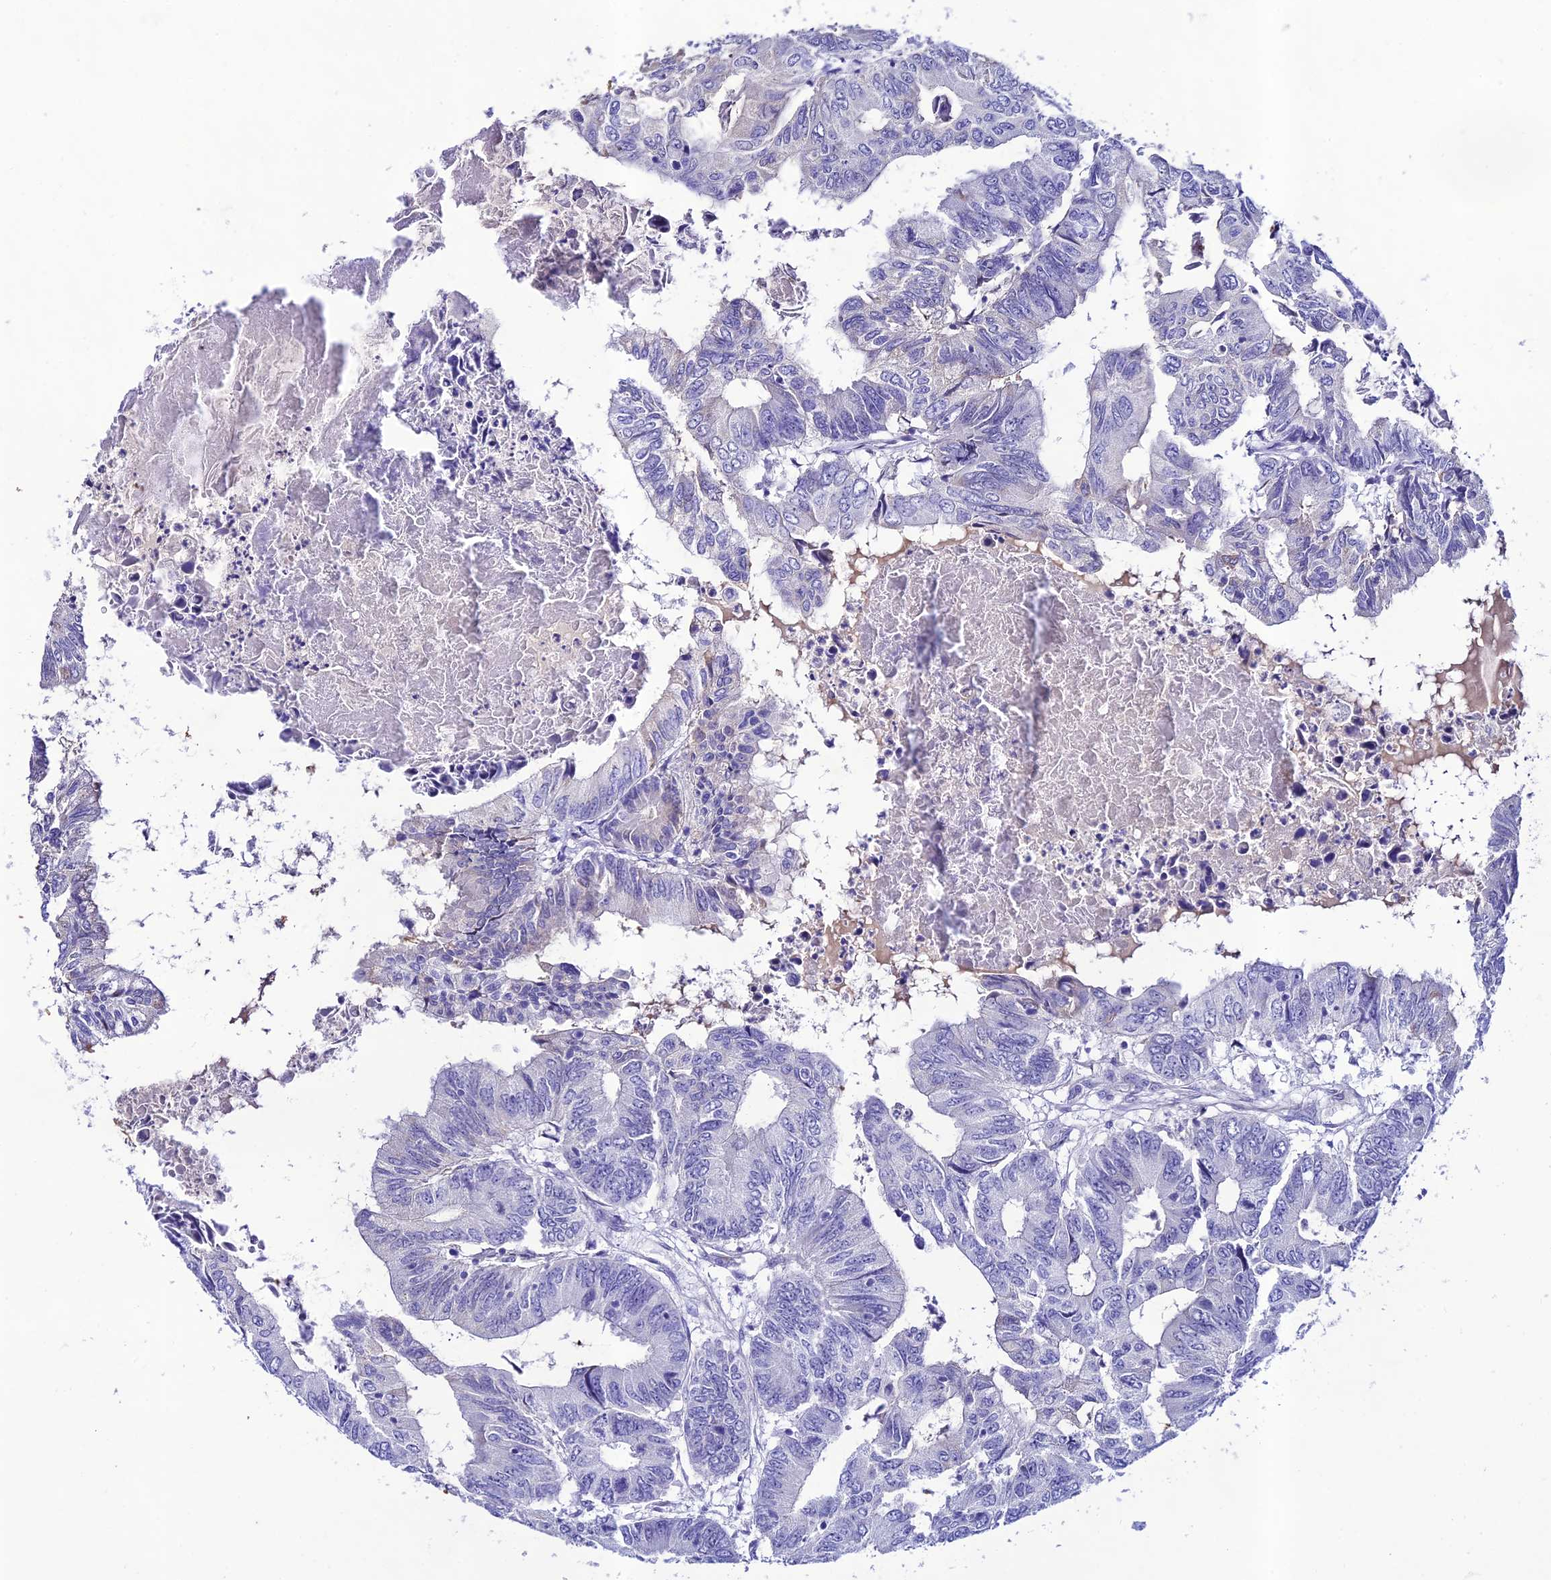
{"staining": {"intensity": "negative", "quantity": "none", "location": "none"}, "tissue": "colorectal cancer", "cell_type": "Tumor cells", "image_type": "cancer", "snomed": [{"axis": "morphology", "description": "Adenocarcinoma, NOS"}, {"axis": "topography", "description": "Colon"}], "caption": "Human colorectal adenocarcinoma stained for a protein using immunohistochemistry (IHC) displays no positivity in tumor cells.", "gene": "NLRP6", "patient": {"sex": "male", "age": 85}}